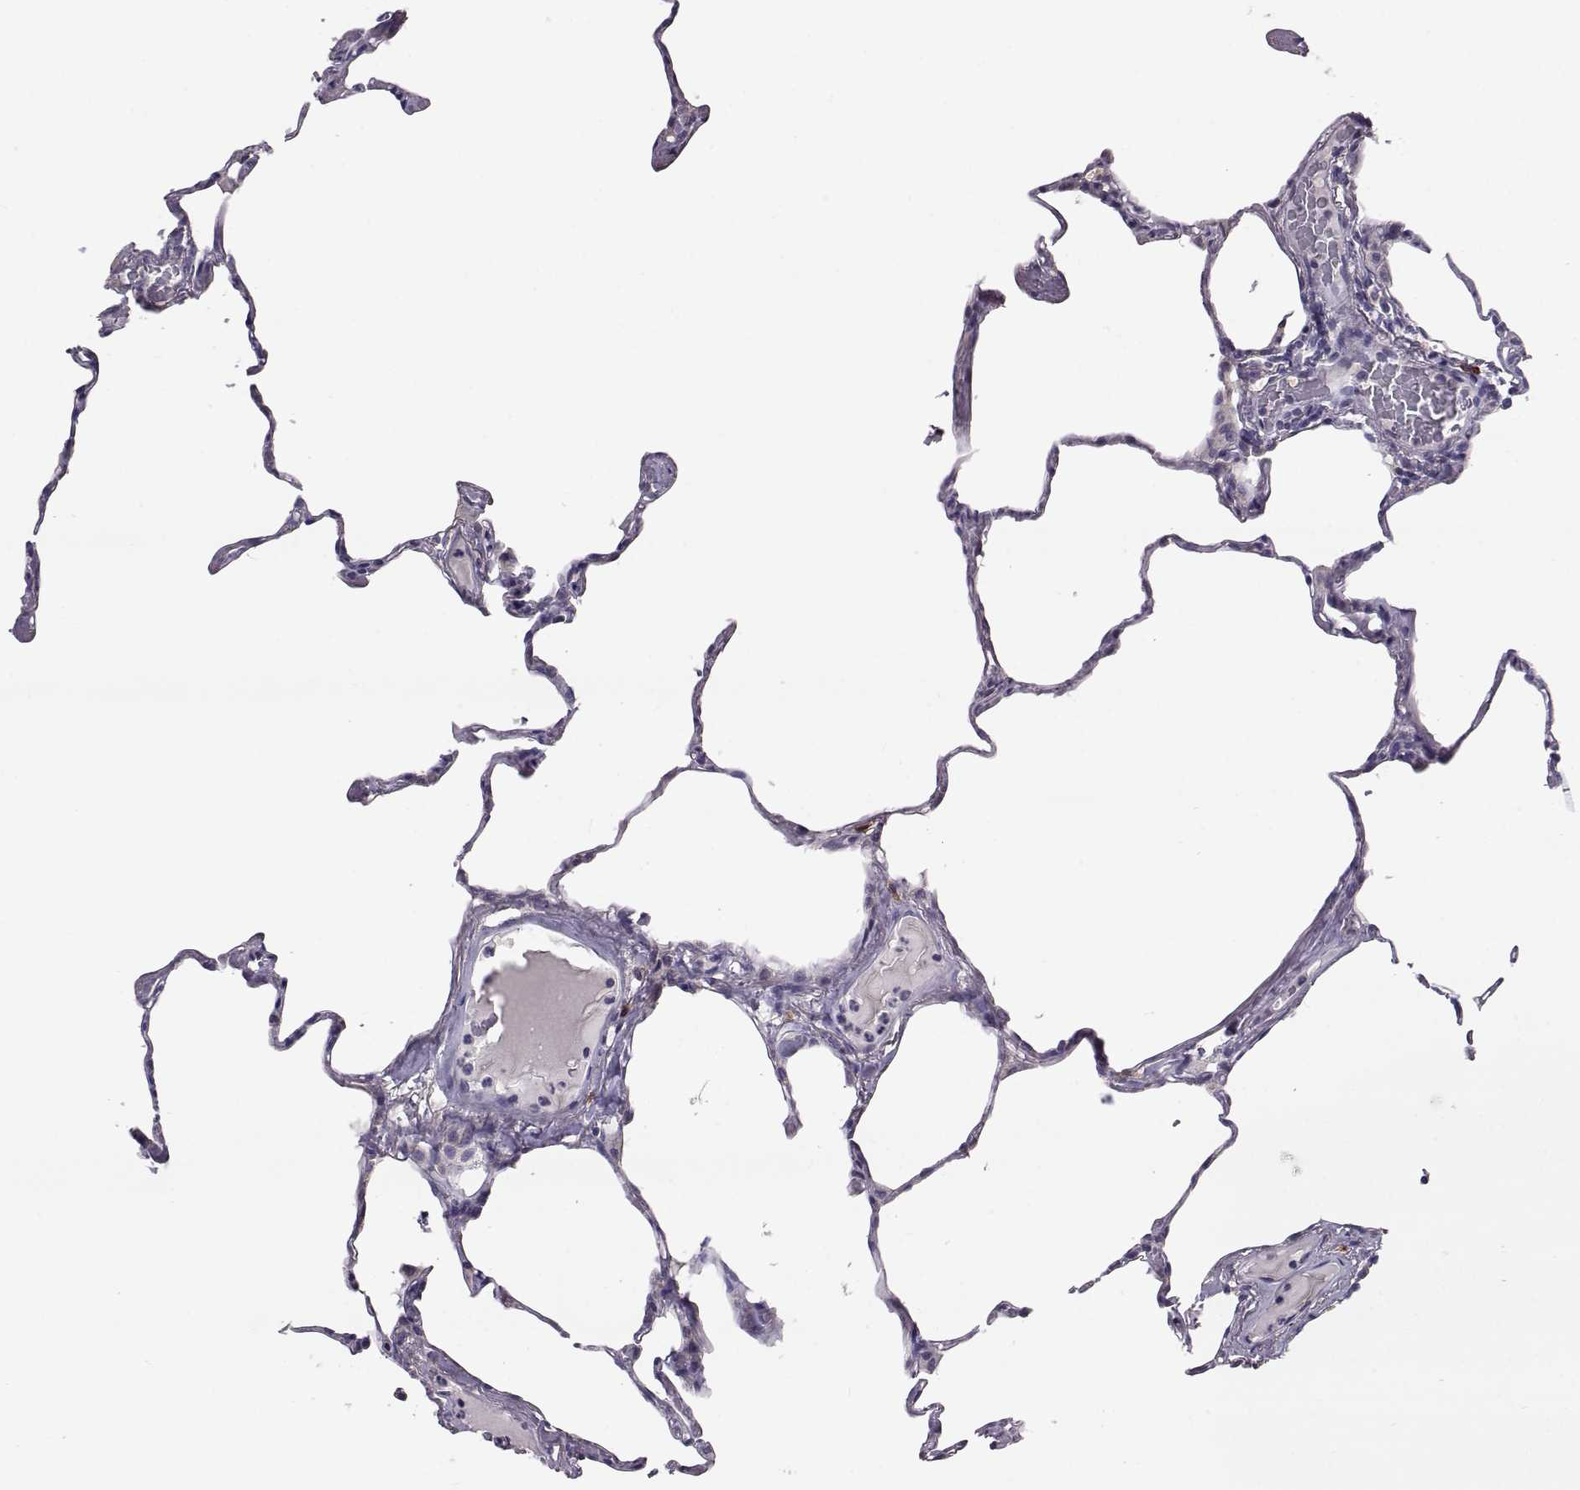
{"staining": {"intensity": "negative", "quantity": "none", "location": "none"}, "tissue": "lung", "cell_type": "Alveolar cells", "image_type": "normal", "snomed": [{"axis": "morphology", "description": "Normal tissue, NOS"}, {"axis": "topography", "description": "Lung"}], "caption": "Human lung stained for a protein using immunohistochemistry demonstrates no staining in alveolar cells.", "gene": "ADGRG5", "patient": {"sex": "male", "age": 65}}